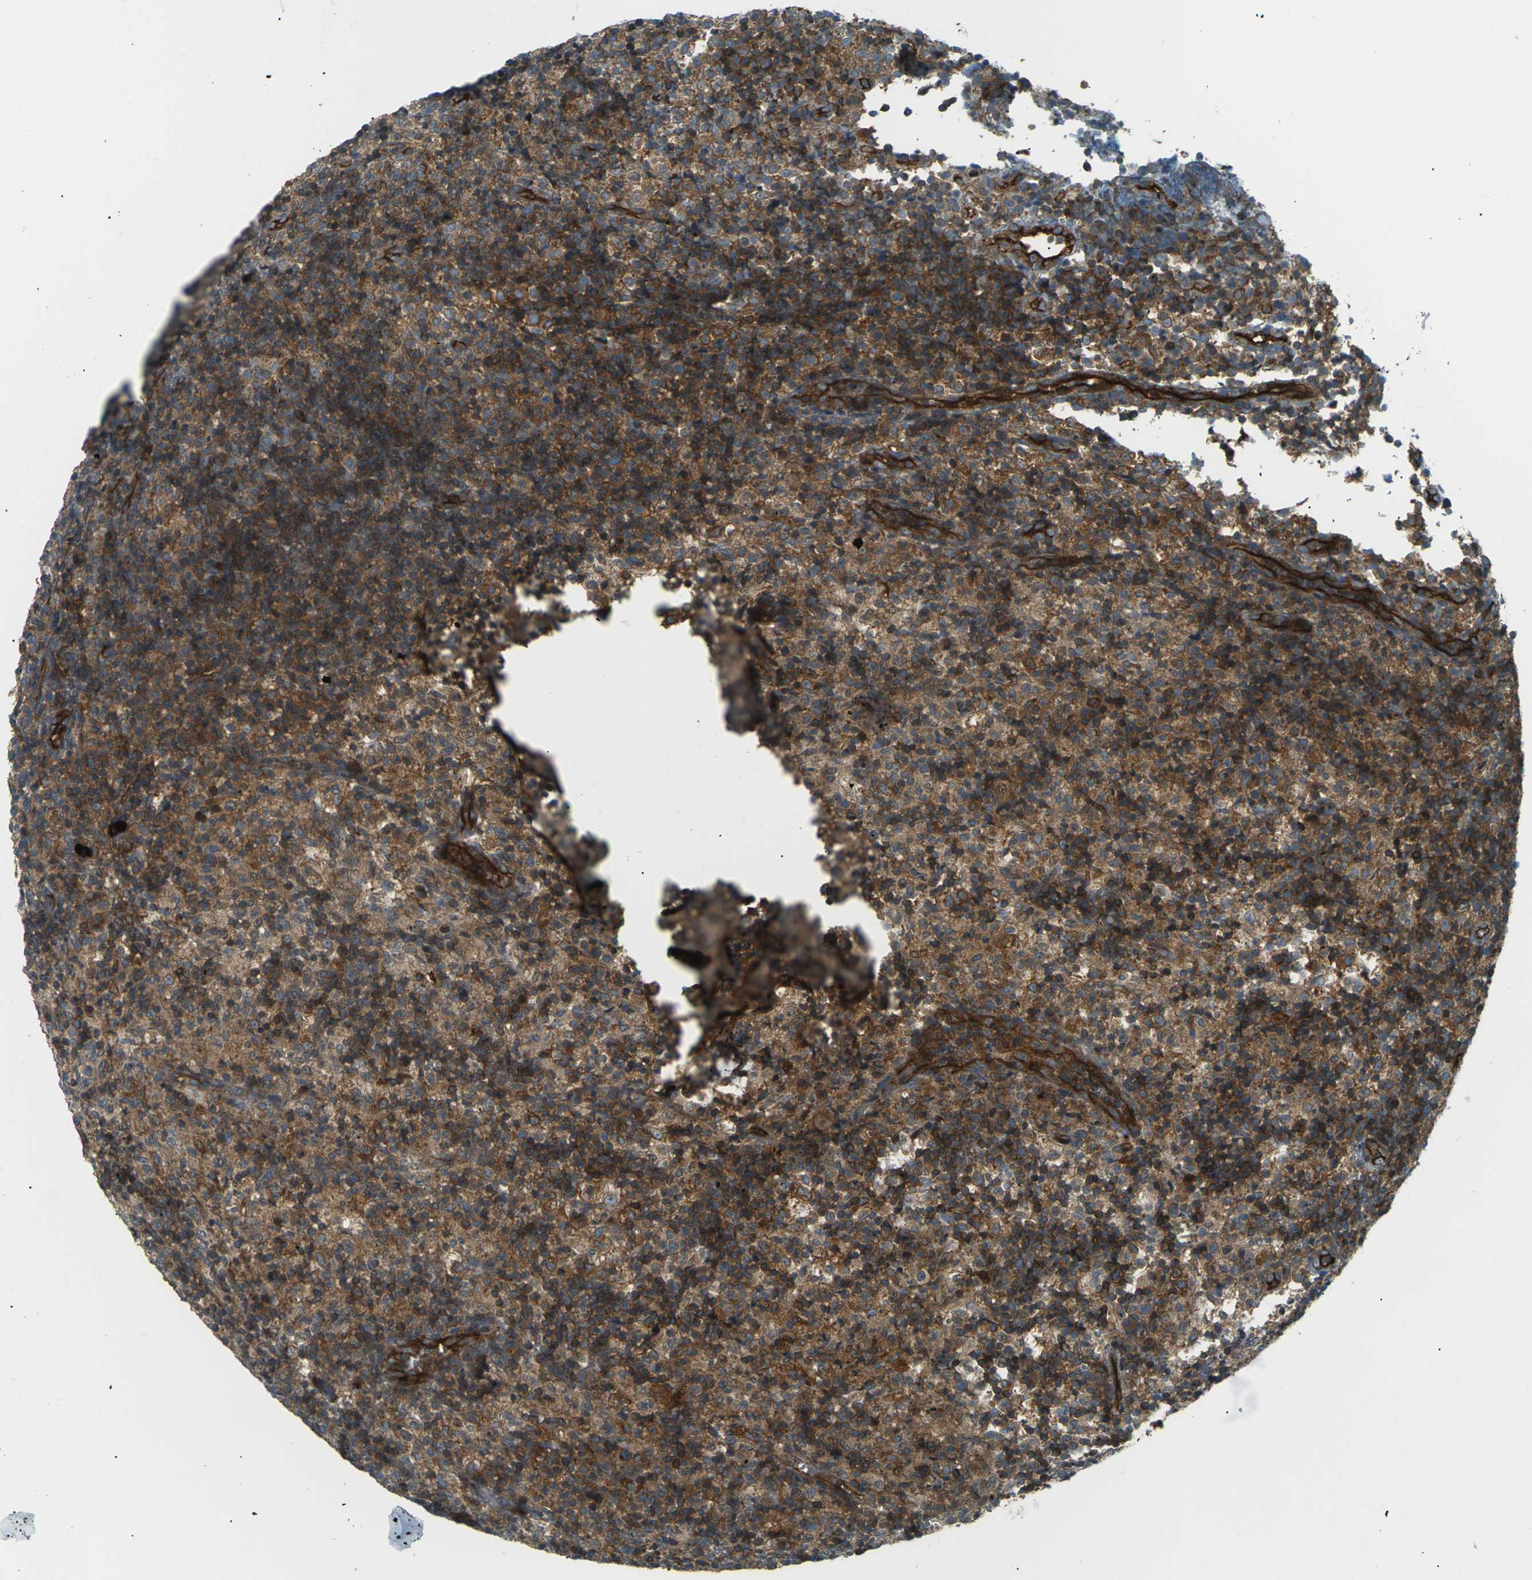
{"staining": {"intensity": "moderate", "quantity": ">75%", "location": "cytoplasmic/membranous"}, "tissue": "lymph node", "cell_type": "Germinal center cells", "image_type": "normal", "snomed": [{"axis": "morphology", "description": "Normal tissue, NOS"}, {"axis": "morphology", "description": "Inflammation, NOS"}, {"axis": "topography", "description": "Lymph node"}], "caption": "Lymph node stained with immunohistochemistry exhibits moderate cytoplasmic/membranous expression in about >75% of germinal center cells. The protein is stained brown, and the nuclei are stained in blue (DAB (3,3'-diaminobenzidine) IHC with brightfield microscopy, high magnification).", "gene": "S1PR1", "patient": {"sex": "male", "age": 55}}